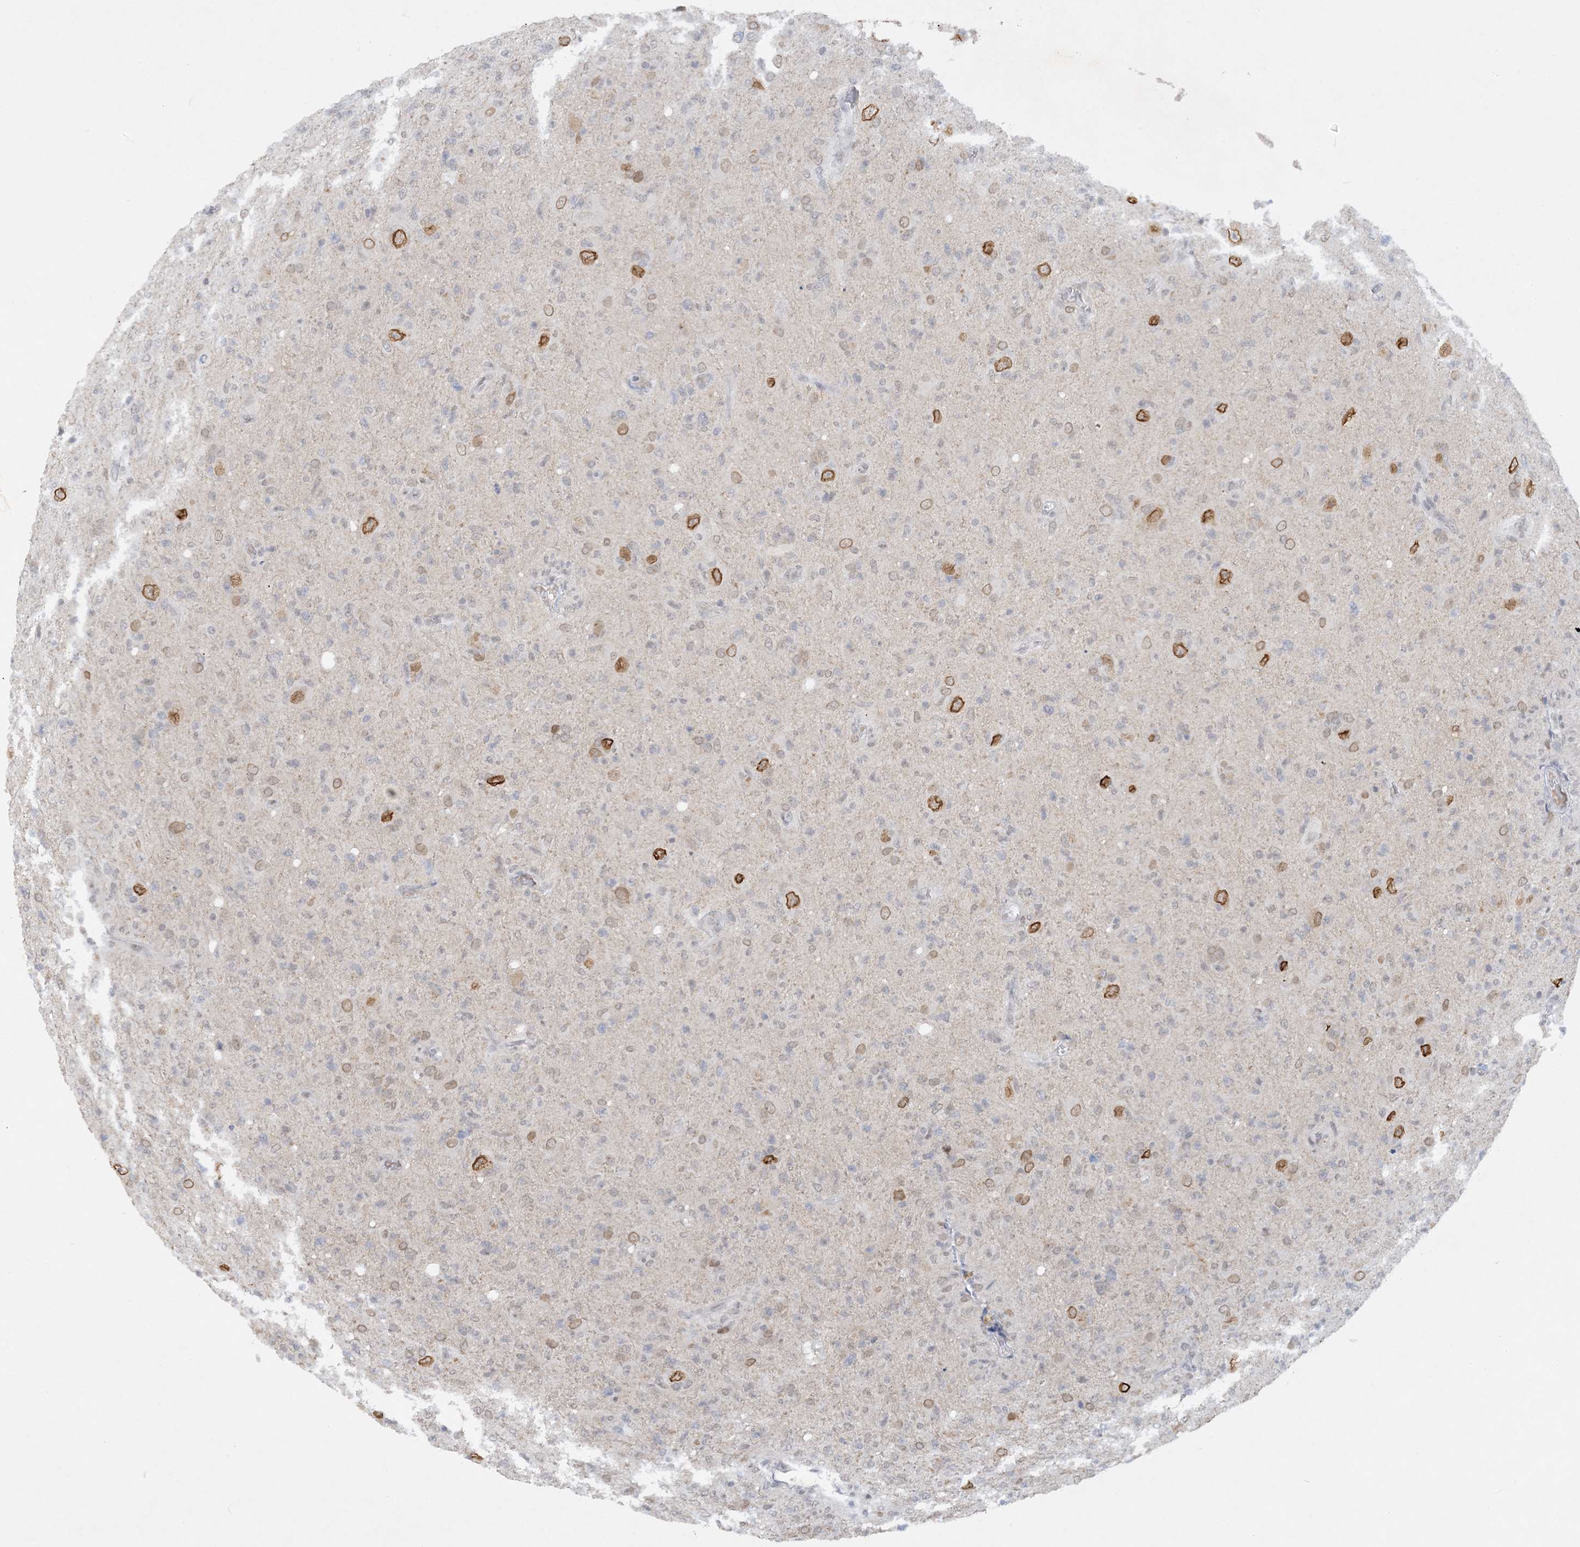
{"staining": {"intensity": "negative", "quantity": "none", "location": "none"}, "tissue": "glioma", "cell_type": "Tumor cells", "image_type": "cancer", "snomed": [{"axis": "morphology", "description": "Glioma, malignant, High grade"}, {"axis": "topography", "description": "Brain"}], "caption": "A micrograph of high-grade glioma (malignant) stained for a protein demonstrates no brown staining in tumor cells. (DAB IHC with hematoxylin counter stain).", "gene": "KMT2D", "patient": {"sex": "female", "age": 57}}